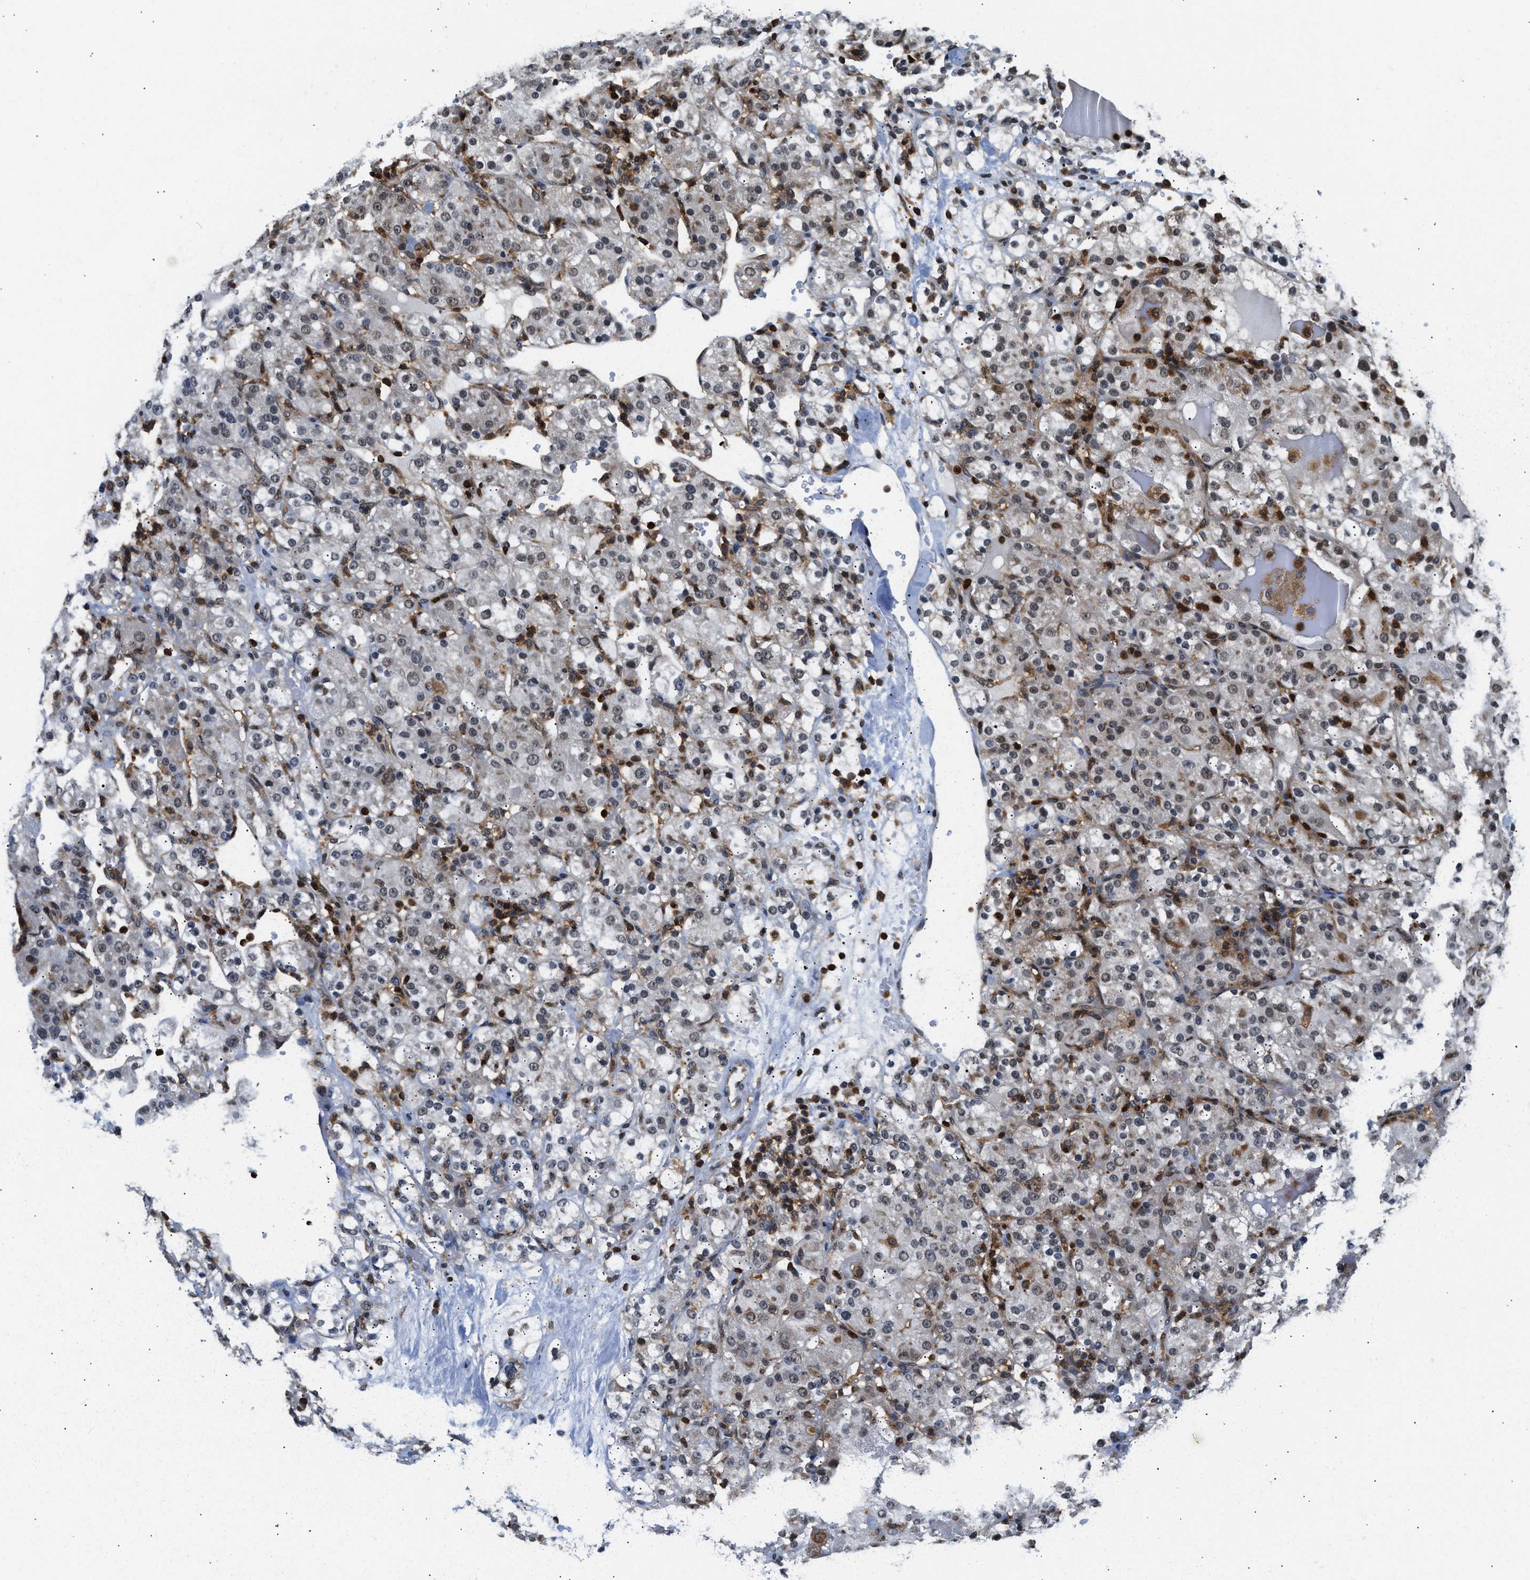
{"staining": {"intensity": "weak", "quantity": ">75%", "location": "nuclear"}, "tissue": "renal cancer", "cell_type": "Tumor cells", "image_type": "cancer", "snomed": [{"axis": "morphology", "description": "Normal tissue, NOS"}, {"axis": "morphology", "description": "Adenocarcinoma, NOS"}, {"axis": "topography", "description": "Kidney"}], "caption": "Adenocarcinoma (renal) stained with a protein marker demonstrates weak staining in tumor cells.", "gene": "STK10", "patient": {"sex": "male", "age": 61}}